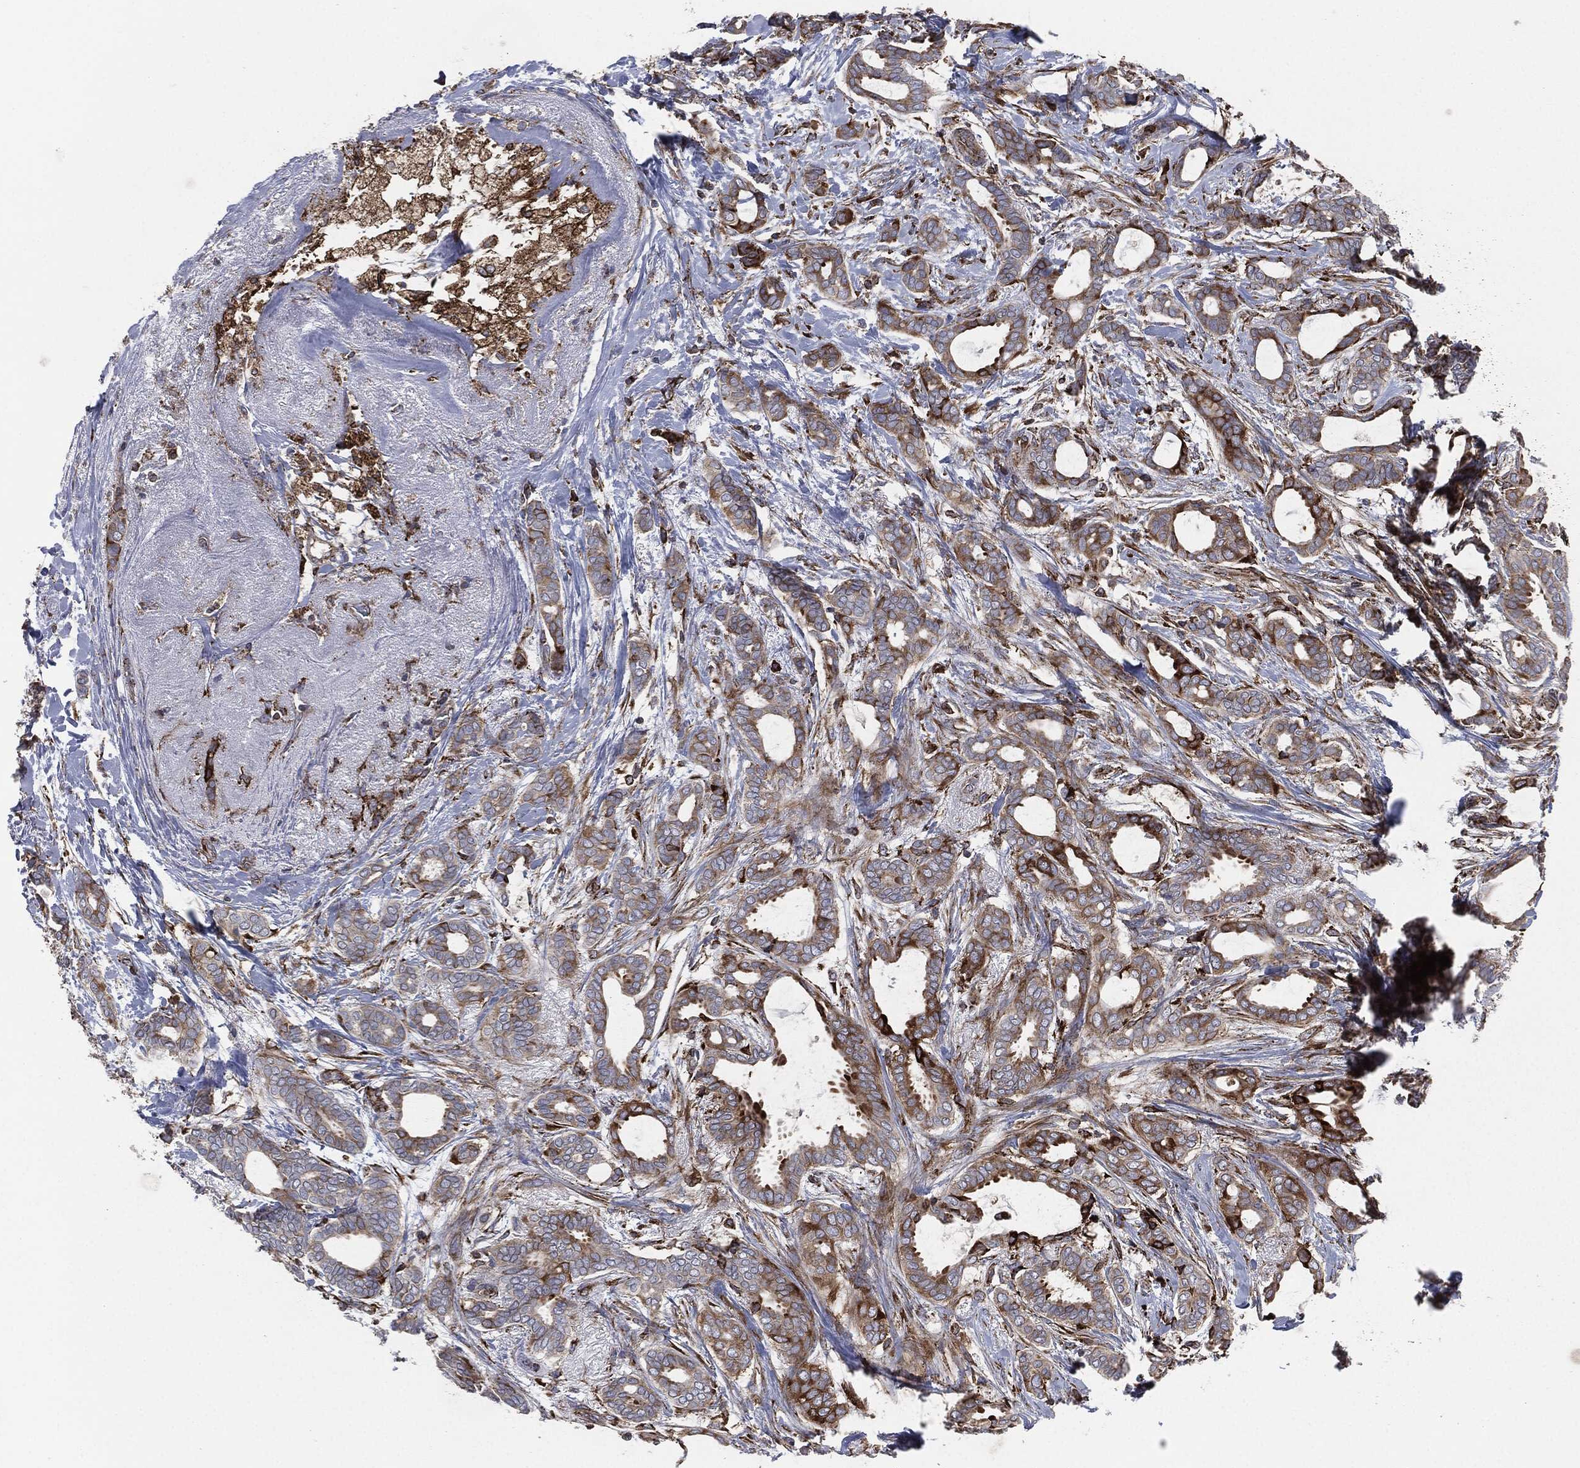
{"staining": {"intensity": "moderate", "quantity": ">75%", "location": "cytoplasmic/membranous"}, "tissue": "breast cancer", "cell_type": "Tumor cells", "image_type": "cancer", "snomed": [{"axis": "morphology", "description": "Duct carcinoma"}, {"axis": "topography", "description": "Breast"}], "caption": "Immunohistochemical staining of human breast cancer (intraductal carcinoma) demonstrates moderate cytoplasmic/membranous protein positivity in approximately >75% of tumor cells. The staining was performed using DAB (3,3'-diaminobenzidine), with brown indicating positive protein expression. Nuclei are stained blue with hematoxylin.", "gene": "CALR", "patient": {"sex": "female", "age": 51}}